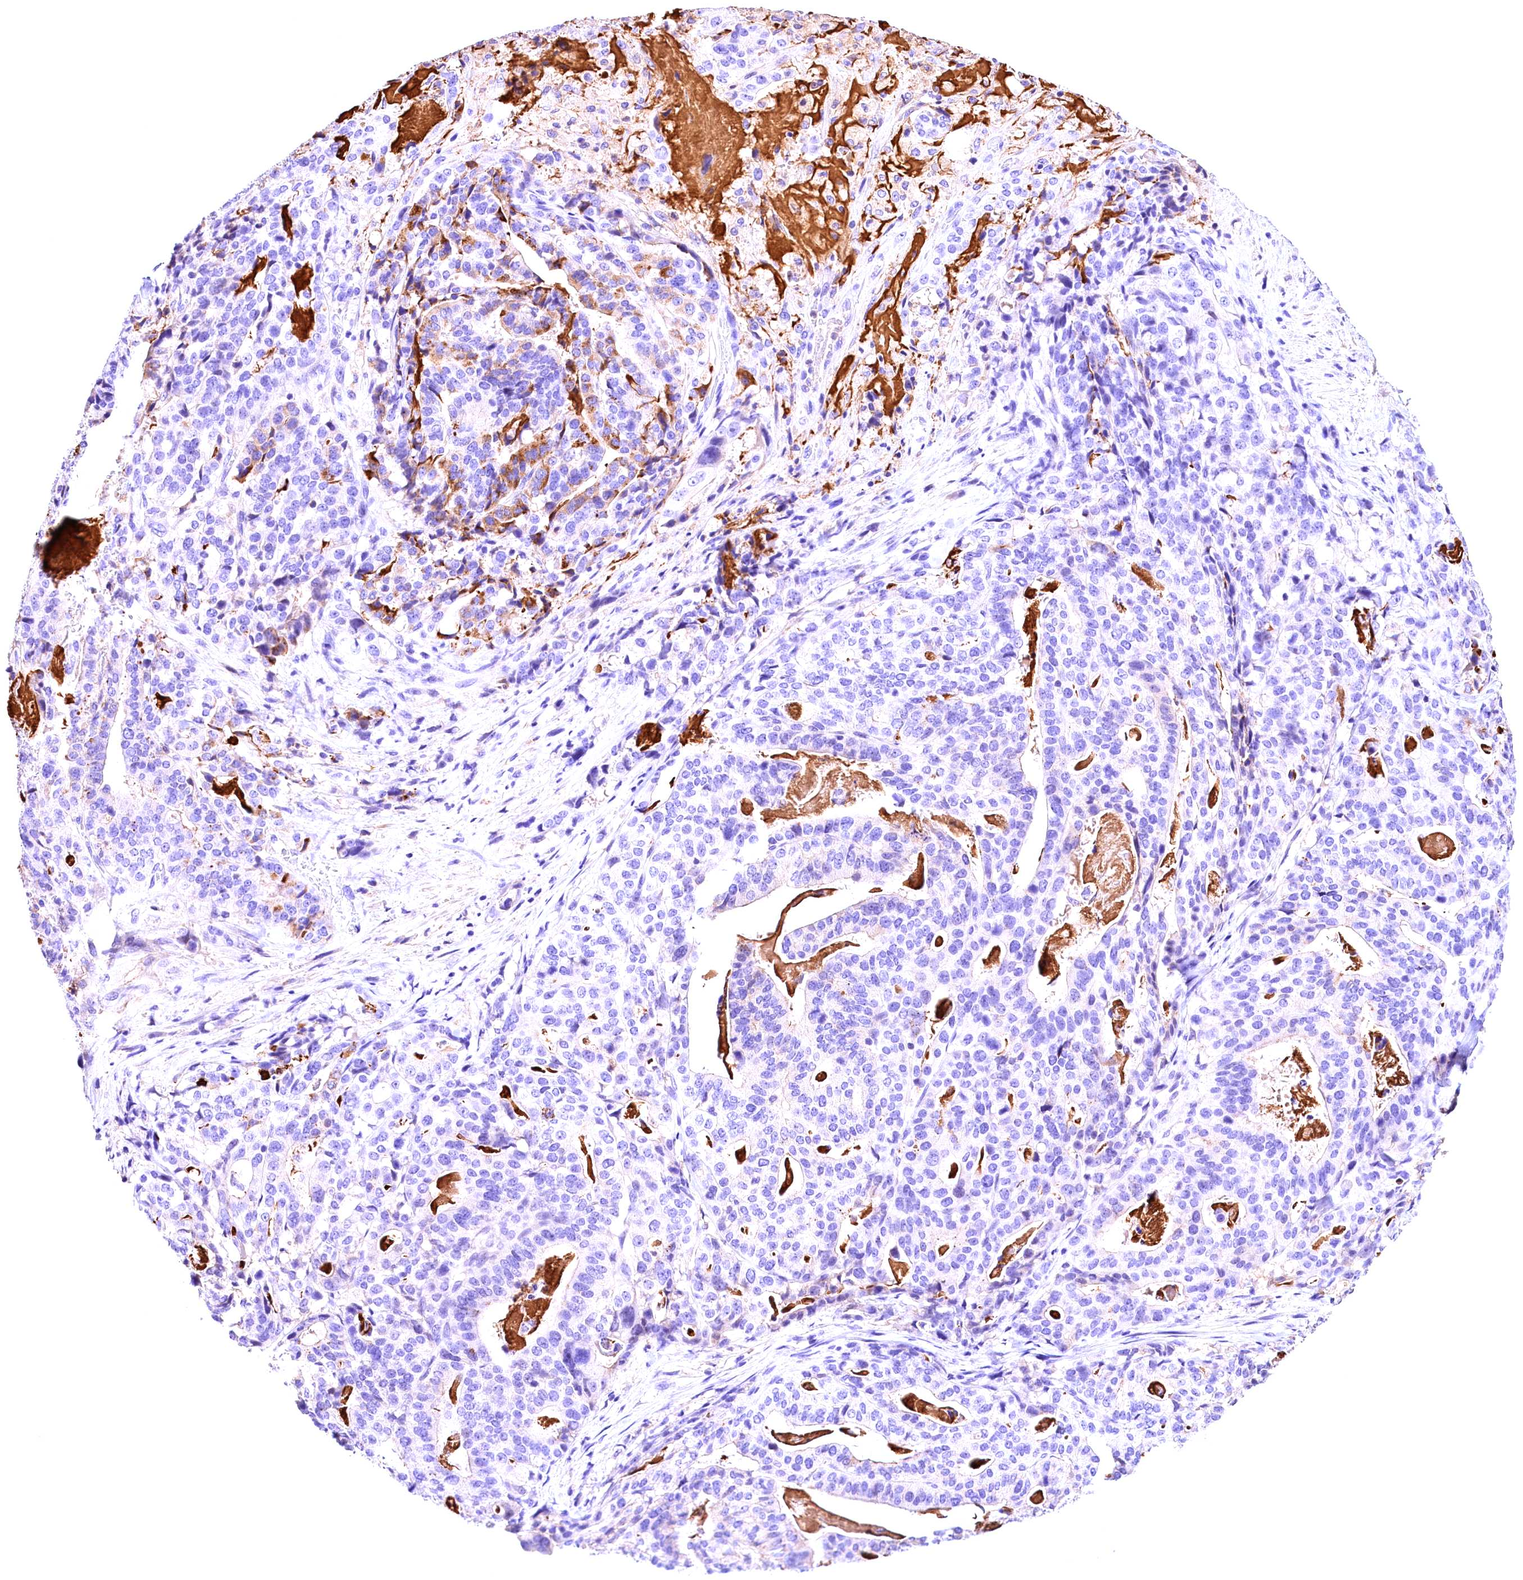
{"staining": {"intensity": "negative", "quantity": "none", "location": "none"}, "tissue": "stomach cancer", "cell_type": "Tumor cells", "image_type": "cancer", "snomed": [{"axis": "morphology", "description": "Adenocarcinoma, NOS"}, {"axis": "topography", "description": "Stomach"}], "caption": "This is an IHC photomicrograph of human adenocarcinoma (stomach). There is no positivity in tumor cells.", "gene": "ARMC6", "patient": {"sex": "male", "age": 48}}